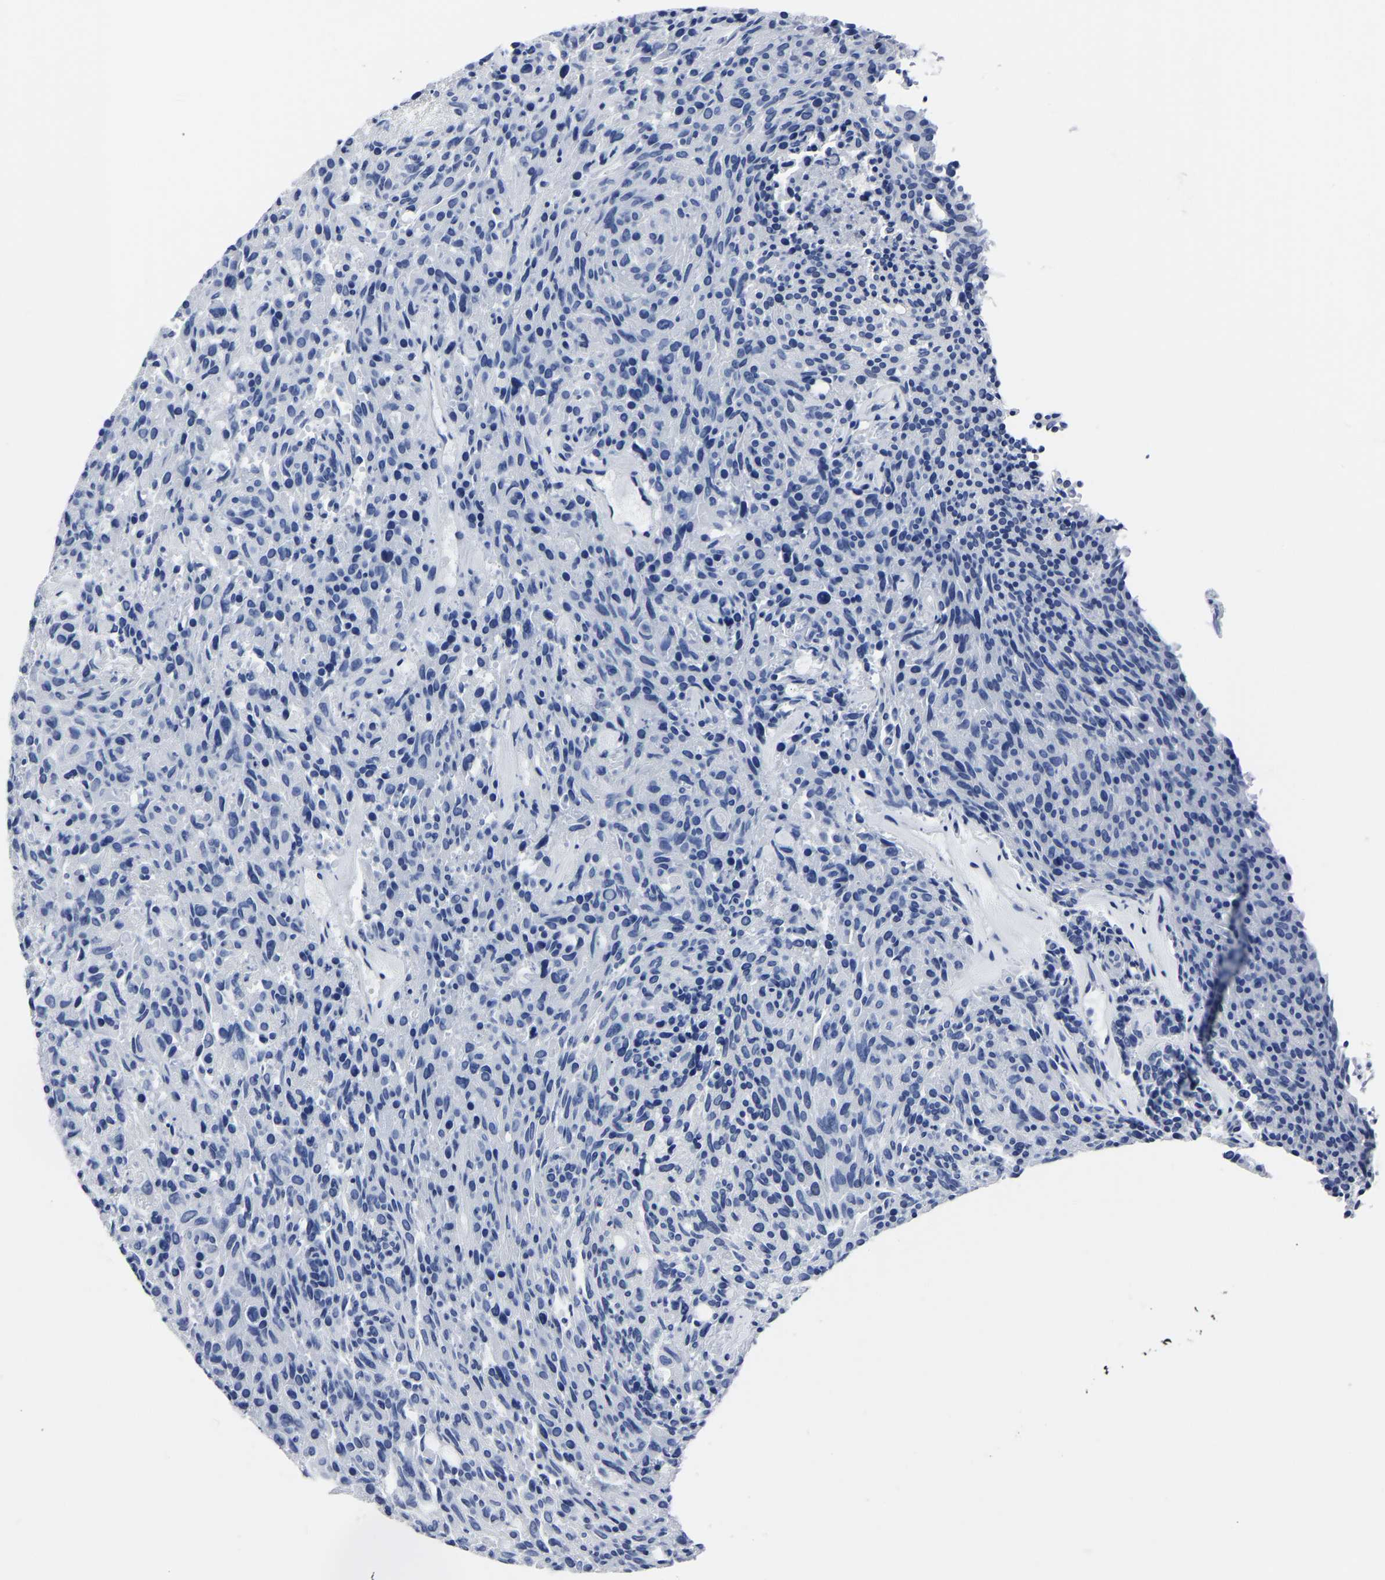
{"staining": {"intensity": "negative", "quantity": "none", "location": "none"}, "tissue": "carcinoid", "cell_type": "Tumor cells", "image_type": "cancer", "snomed": [{"axis": "morphology", "description": "Carcinoid, malignant, NOS"}, {"axis": "topography", "description": "Pancreas"}], "caption": "The photomicrograph shows no staining of tumor cells in carcinoid (malignant).", "gene": "IMPG2", "patient": {"sex": "female", "age": 54}}